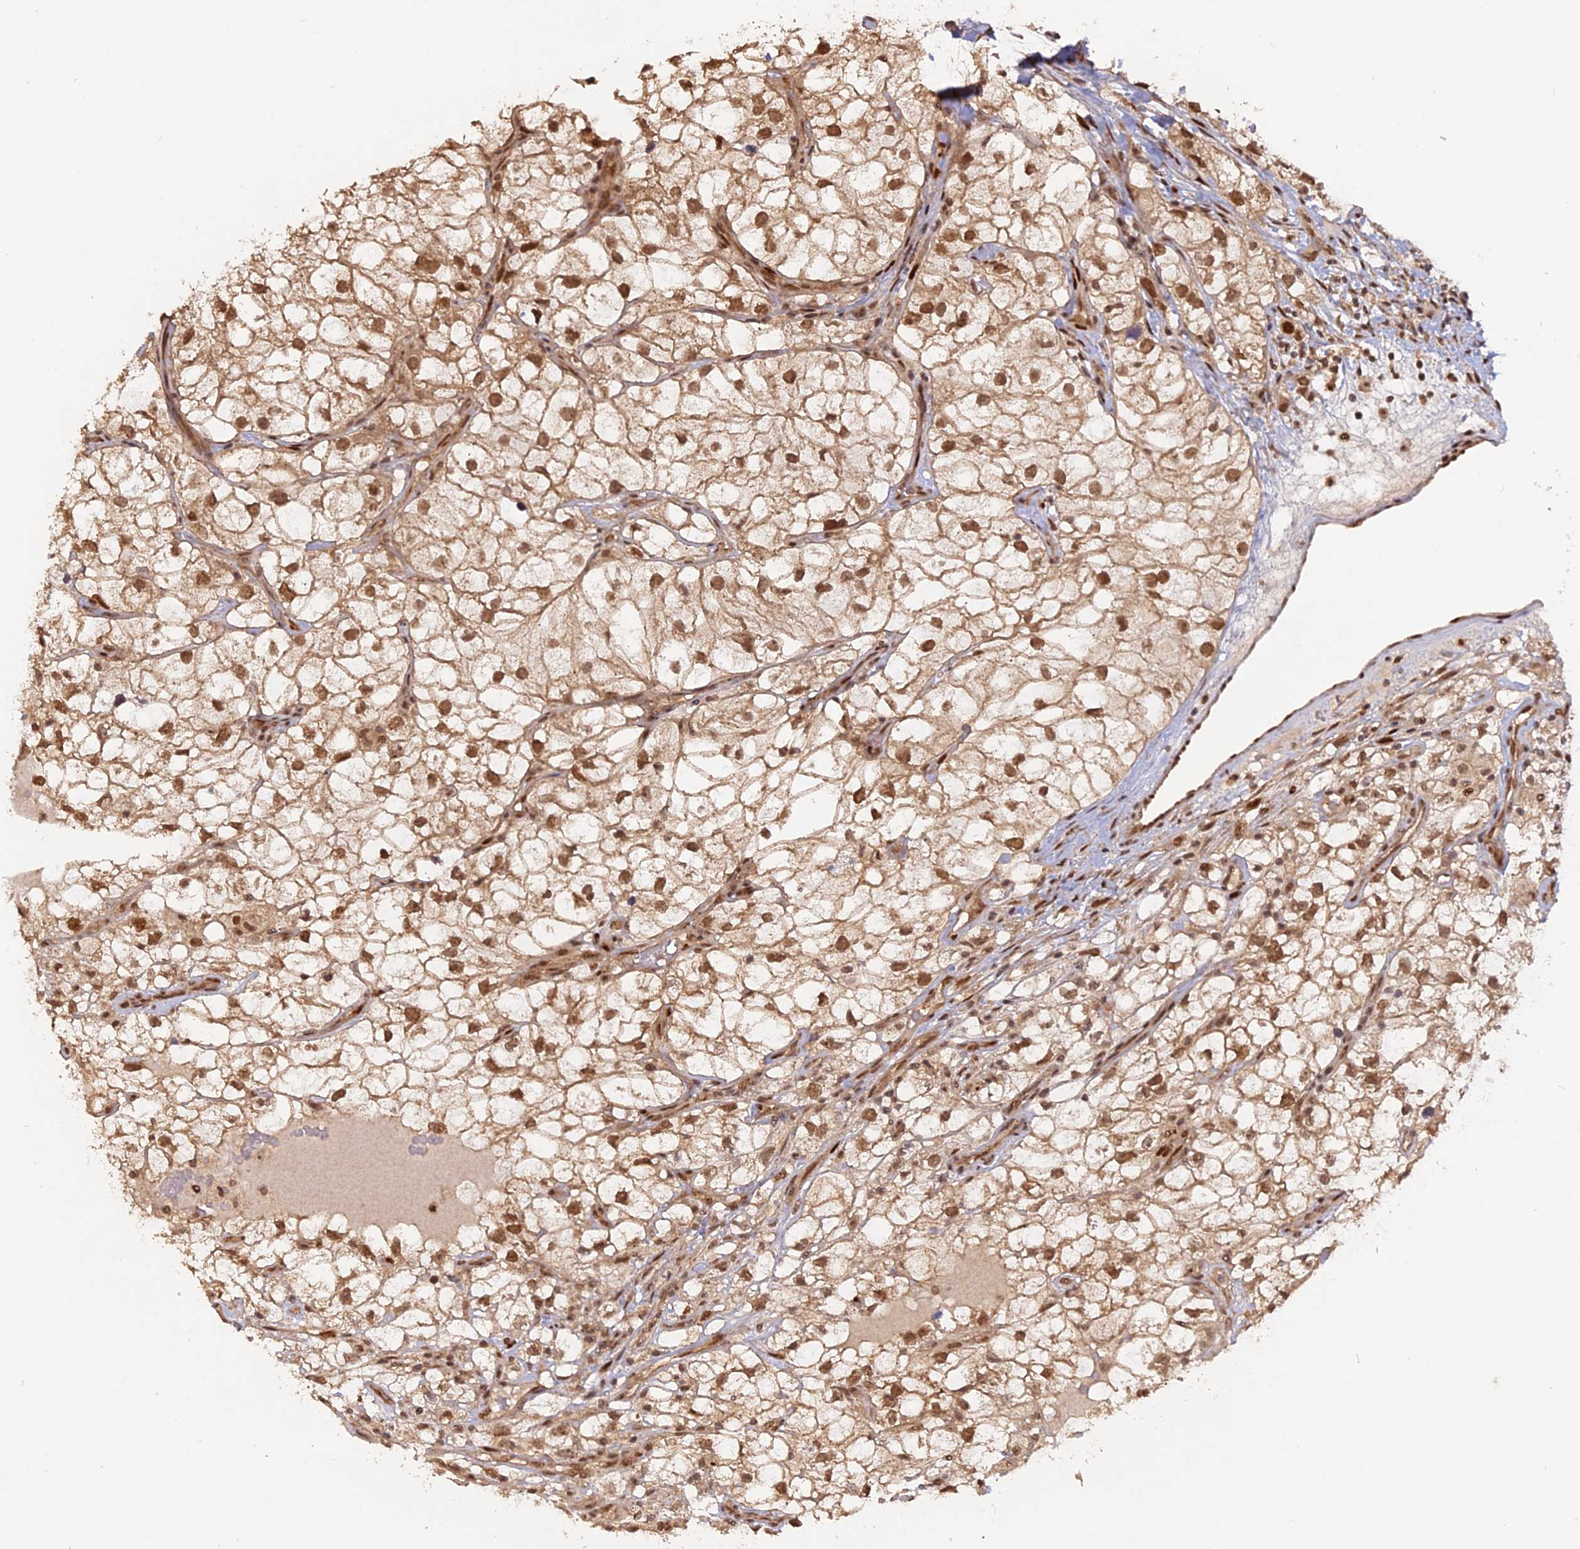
{"staining": {"intensity": "moderate", "quantity": ">75%", "location": "cytoplasmic/membranous,nuclear"}, "tissue": "renal cancer", "cell_type": "Tumor cells", "image_type": "cancer", "snomed": [{"axis": "morphology", "description": "Adenocarcinoma, NOS"}, {"axis": "topography", "description": "Kidney"}], "caption": "Immunohistochemistry (IHC) of human renal cancer (adenocarcinoma) displays medium levels of moderate cytoplasmic/membranous and nuclear staining in approximately >75% of tumor cells.", "gene": "PKIG", "patient": {"sex": "male", "age": 59}}